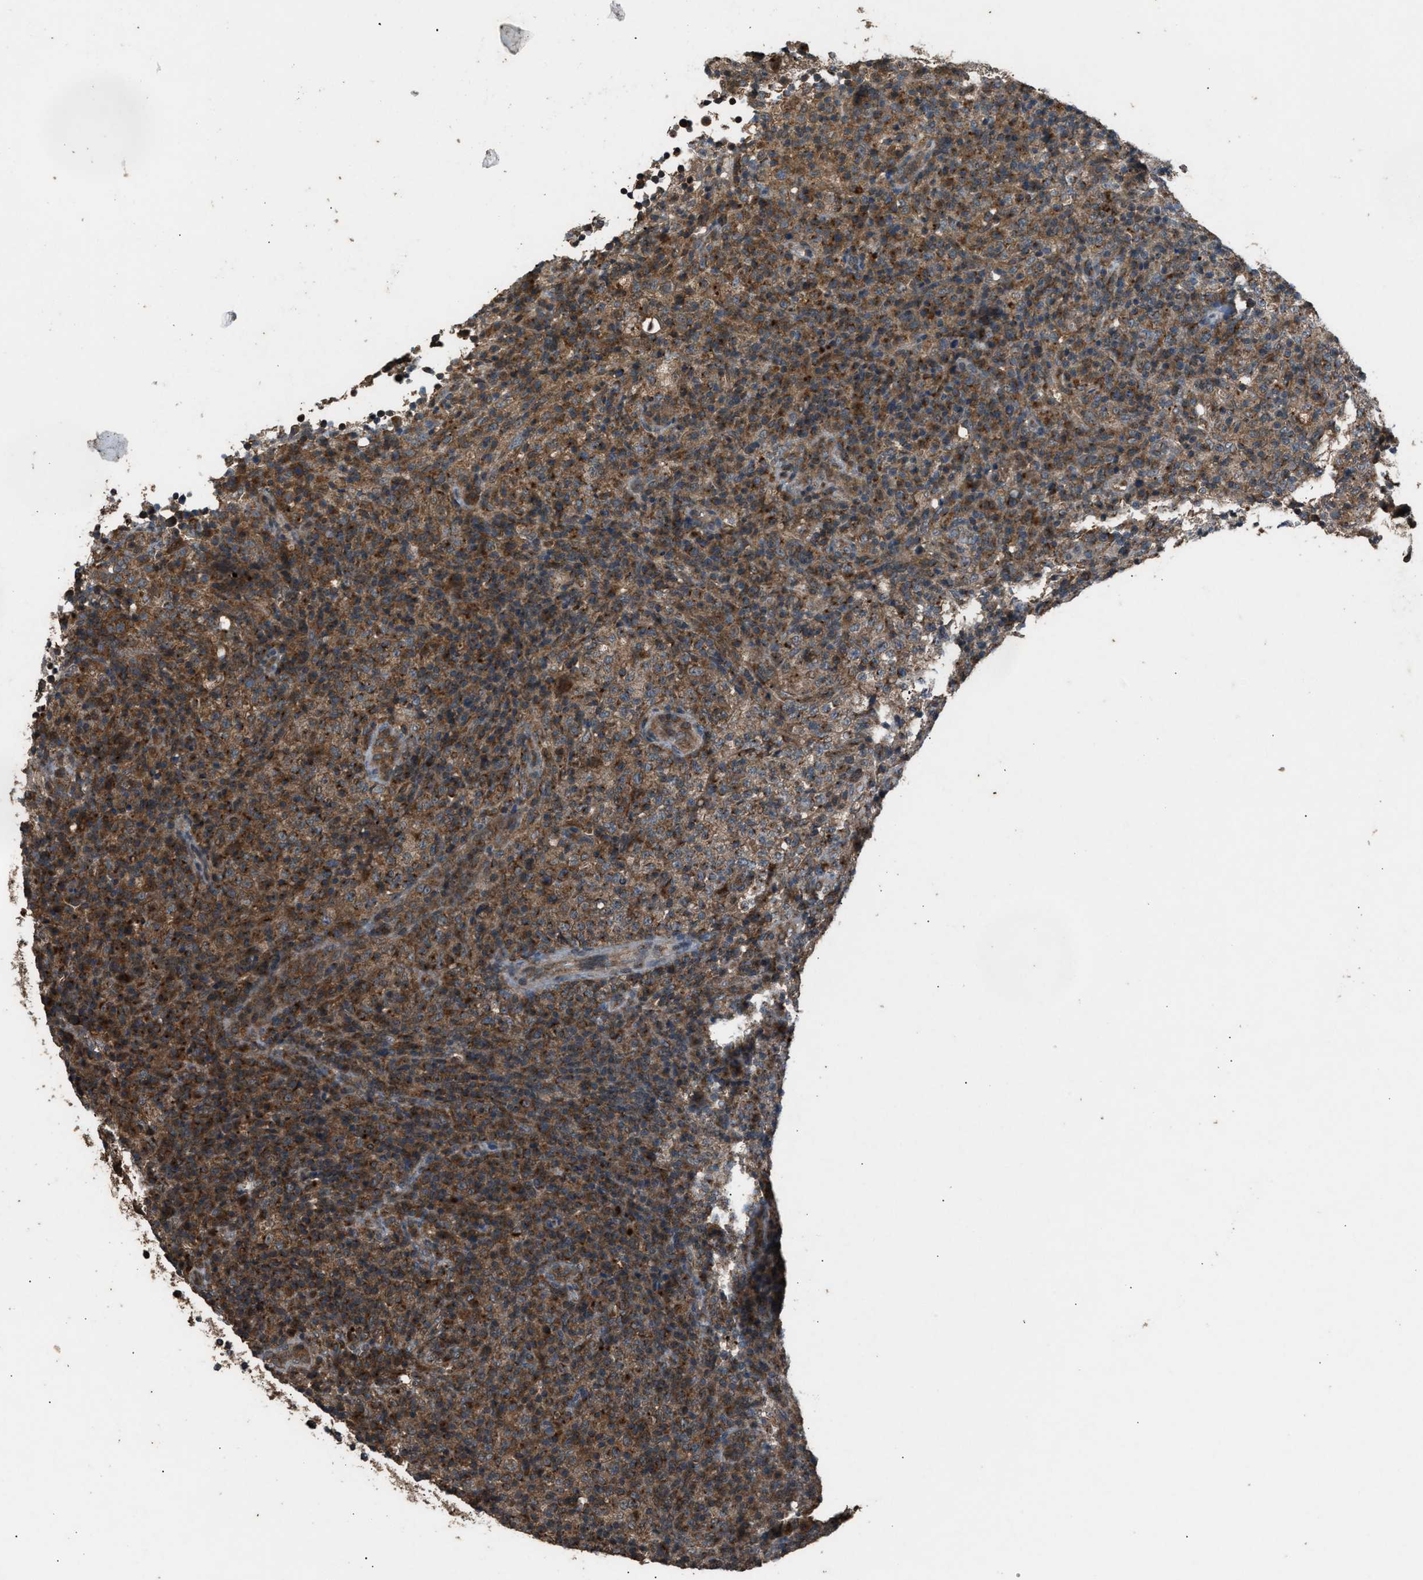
{"staining": {"intensity": "moderate", "quantity": ">75%", "location": "cytoplasmic/membranous"}, "tissue": "lymphoma", "cell_type": "Tumor cells", "image_type": "cancer", "snomed": [{"axis": "morphology", "description": "Malignant lymphoma, non-Hodgkin's type, High grade"}, {"axis": "topography", "description": "Lymph node"}], "caption": "This histopathology image shows high-grade malignant lymphoma, non-Hodgkin's type stained with IHC to label a protein in brown. The cytoplasmic/membranous of tumor cells show moderate positivity for the protein. Nuclei are counter-stained blue.", "gene": "PSMD1", "patient": {"sex": "female", "age": 76}}